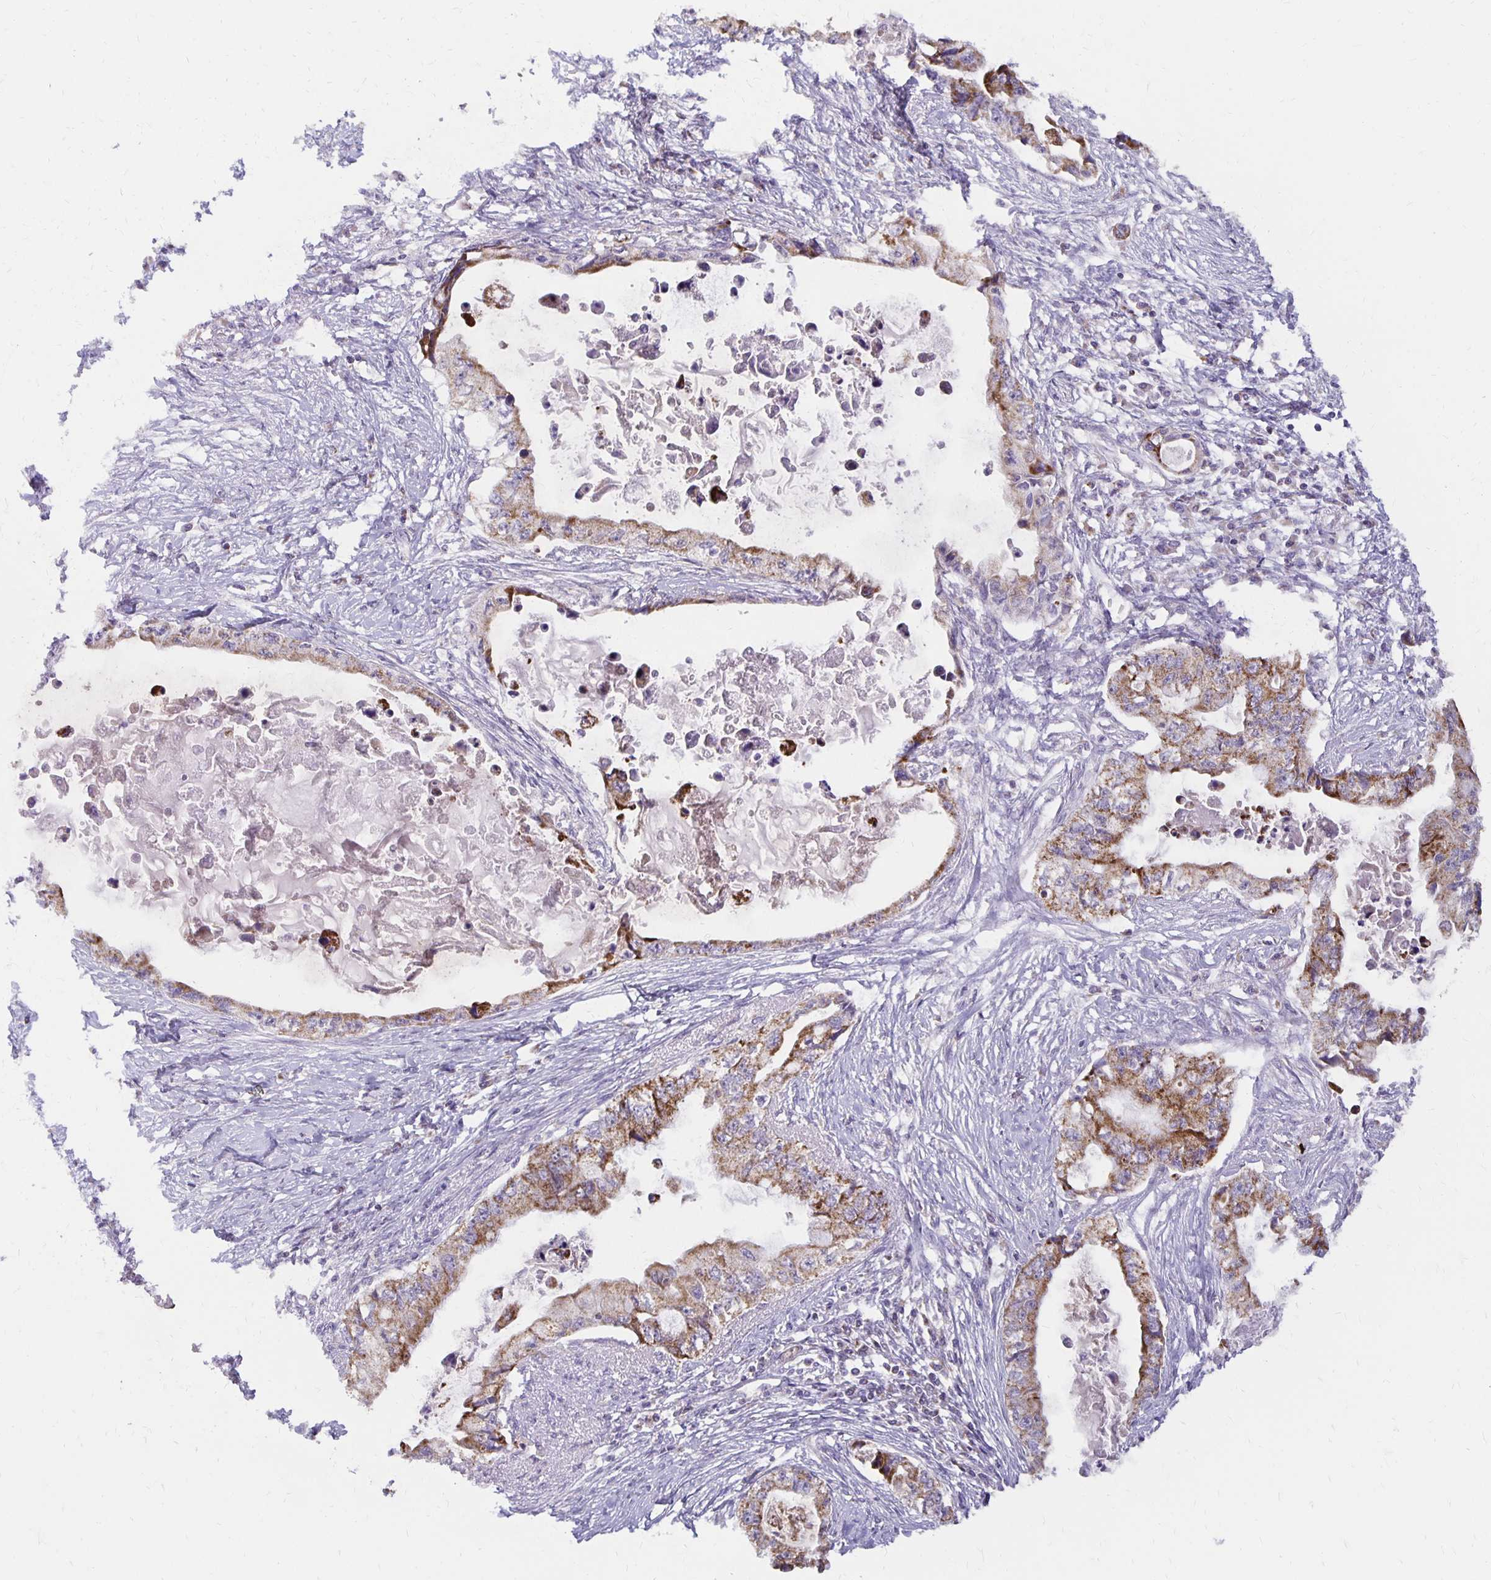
{"staining": {"intensity": "moderate", "quantity": ">75%", "location": "cytoplasmic/membranous"}, "tissue": "pancreatic cancer", "cell_type": "Tumor cells", "image_type": "cancer", "snomed": [{"axis": "morphology", "description": "Adenocarcinoma, NOS"}, {"axis": "topography", "description": "Pancreas"}], "caption": "Protein positivity by immunohistochemistry demonstrates moderate cytoplasmic/membranous expression in approximately >75% of tumor cells in pancreatic cancer (adenocarcinoma). (Stains: DAB in brown, nuclei in blue, Microscopy: brightfield microscopy at high magnification).", "gene": "IER3", "patient": {"sex": "male", "age": 66}}